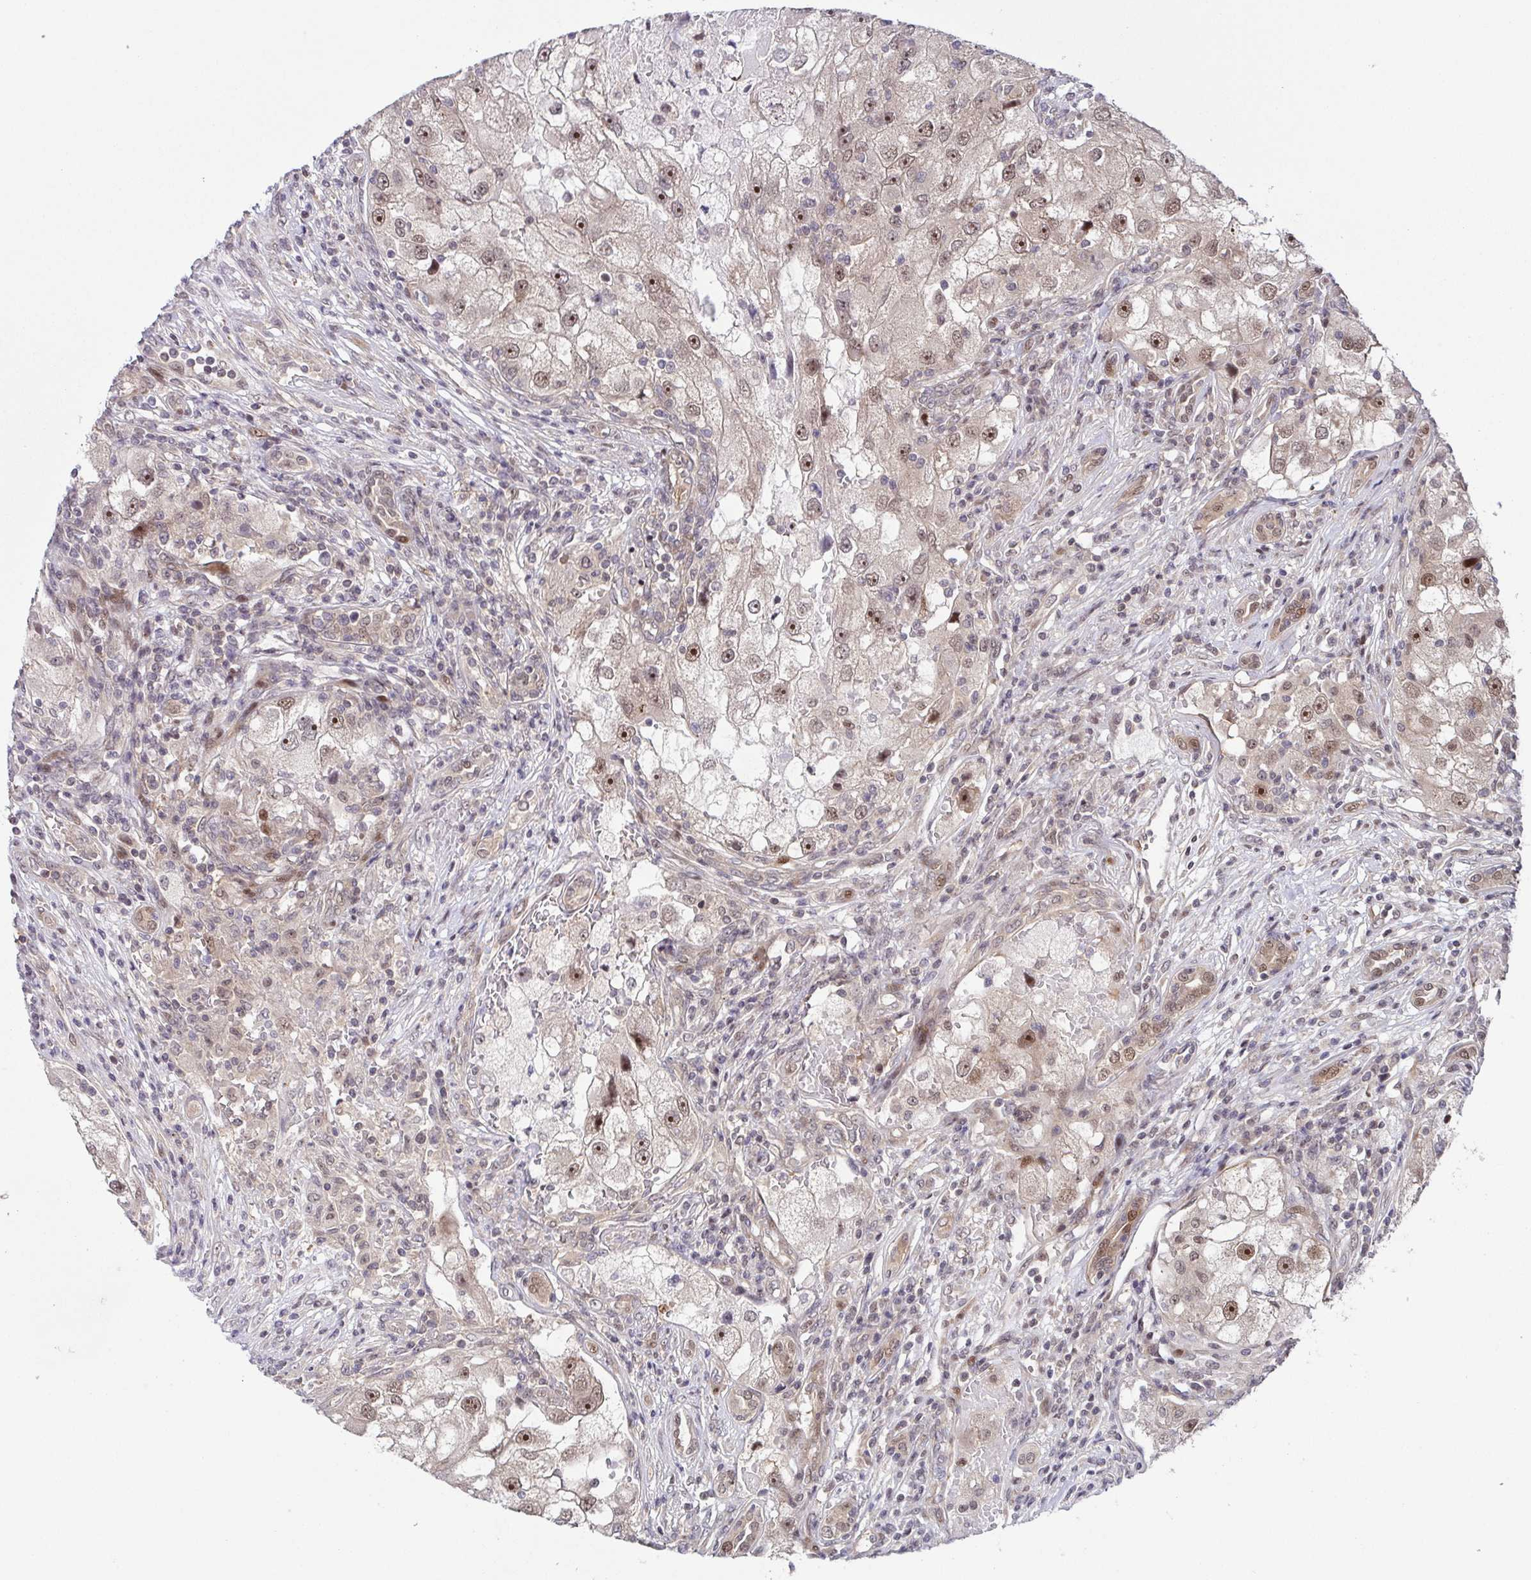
{"staining": {"intensity": "moderate", "quantity": ">75%", "location": "nuclear"}, "tissue": "renal cancer", "cell_type": "Tumor cells", "image_type": "cancer", "snomed": [{"axis": "morphology", "description": "Adenocarcinoma, NOS"}, {"axis": "topography", "description": "Kidney"}], "caption": "Renal adenocarcinoma was stained to show a protein in brown. There is medium levels of moderate nuclear positivity in approximately >75% of tumor cells.", "gene": "DNAJB1", "patient": {"sex": "male", "age": 63}}